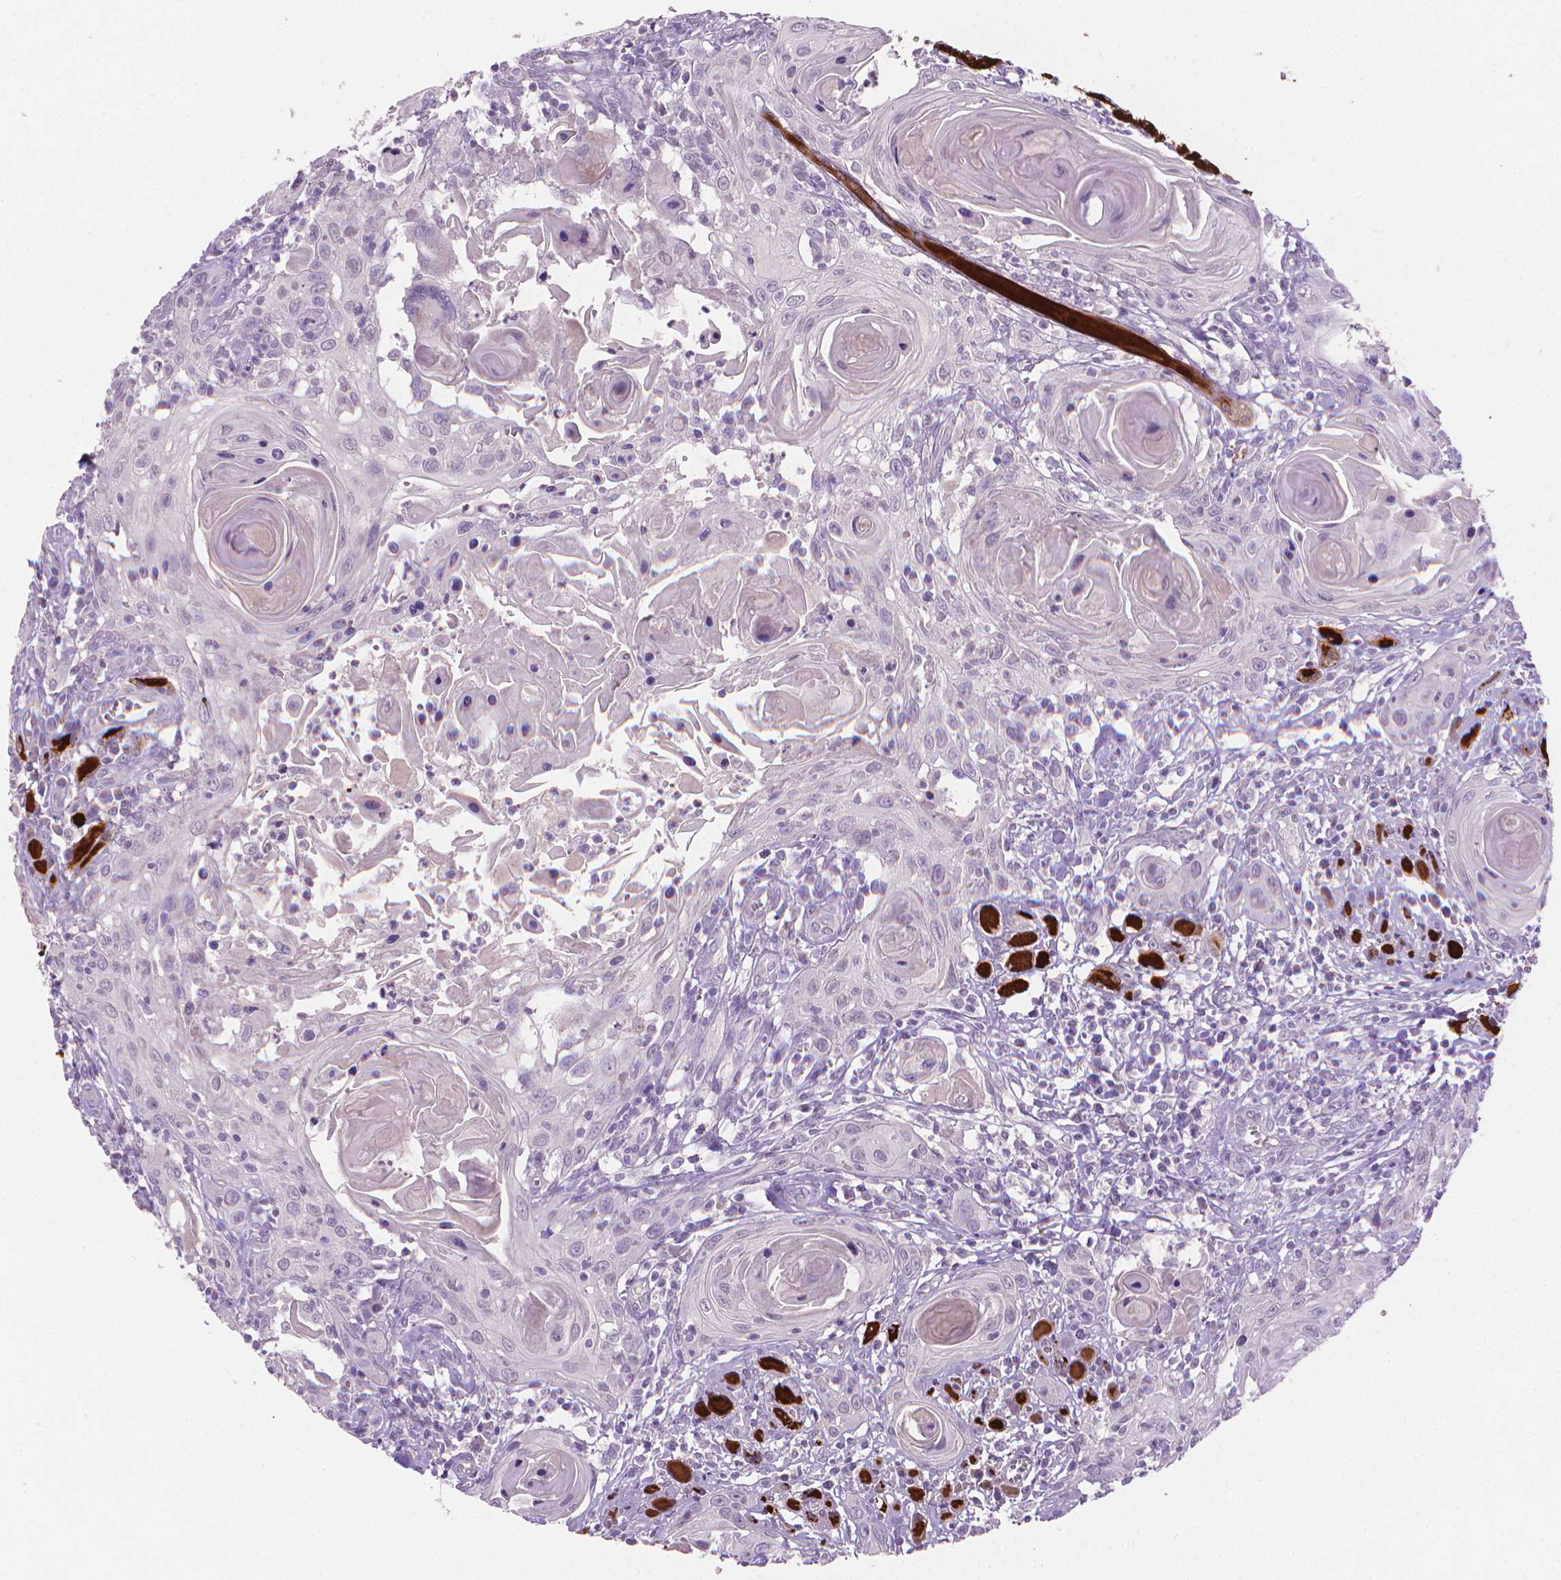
{"staining": {"intensity": "negative", "quantity": "none", "location": "none"}, "tissue": "head and neck cancer", "cell_type": "Tumor cells", "image_type": "cancer", "snomed": [{"axis": "morphology", "description": "Squamous cell carcinoma, NOS"}, {"axis": "topography", "description": "Head-Neck"}], "caption": "Immunohistochemical staining of squamous cell carcinoma (head and neck) reveals no significant expression in tumor cells.", "gene": "TNNI2", "patient": {"sex": "female", "age": 80}}